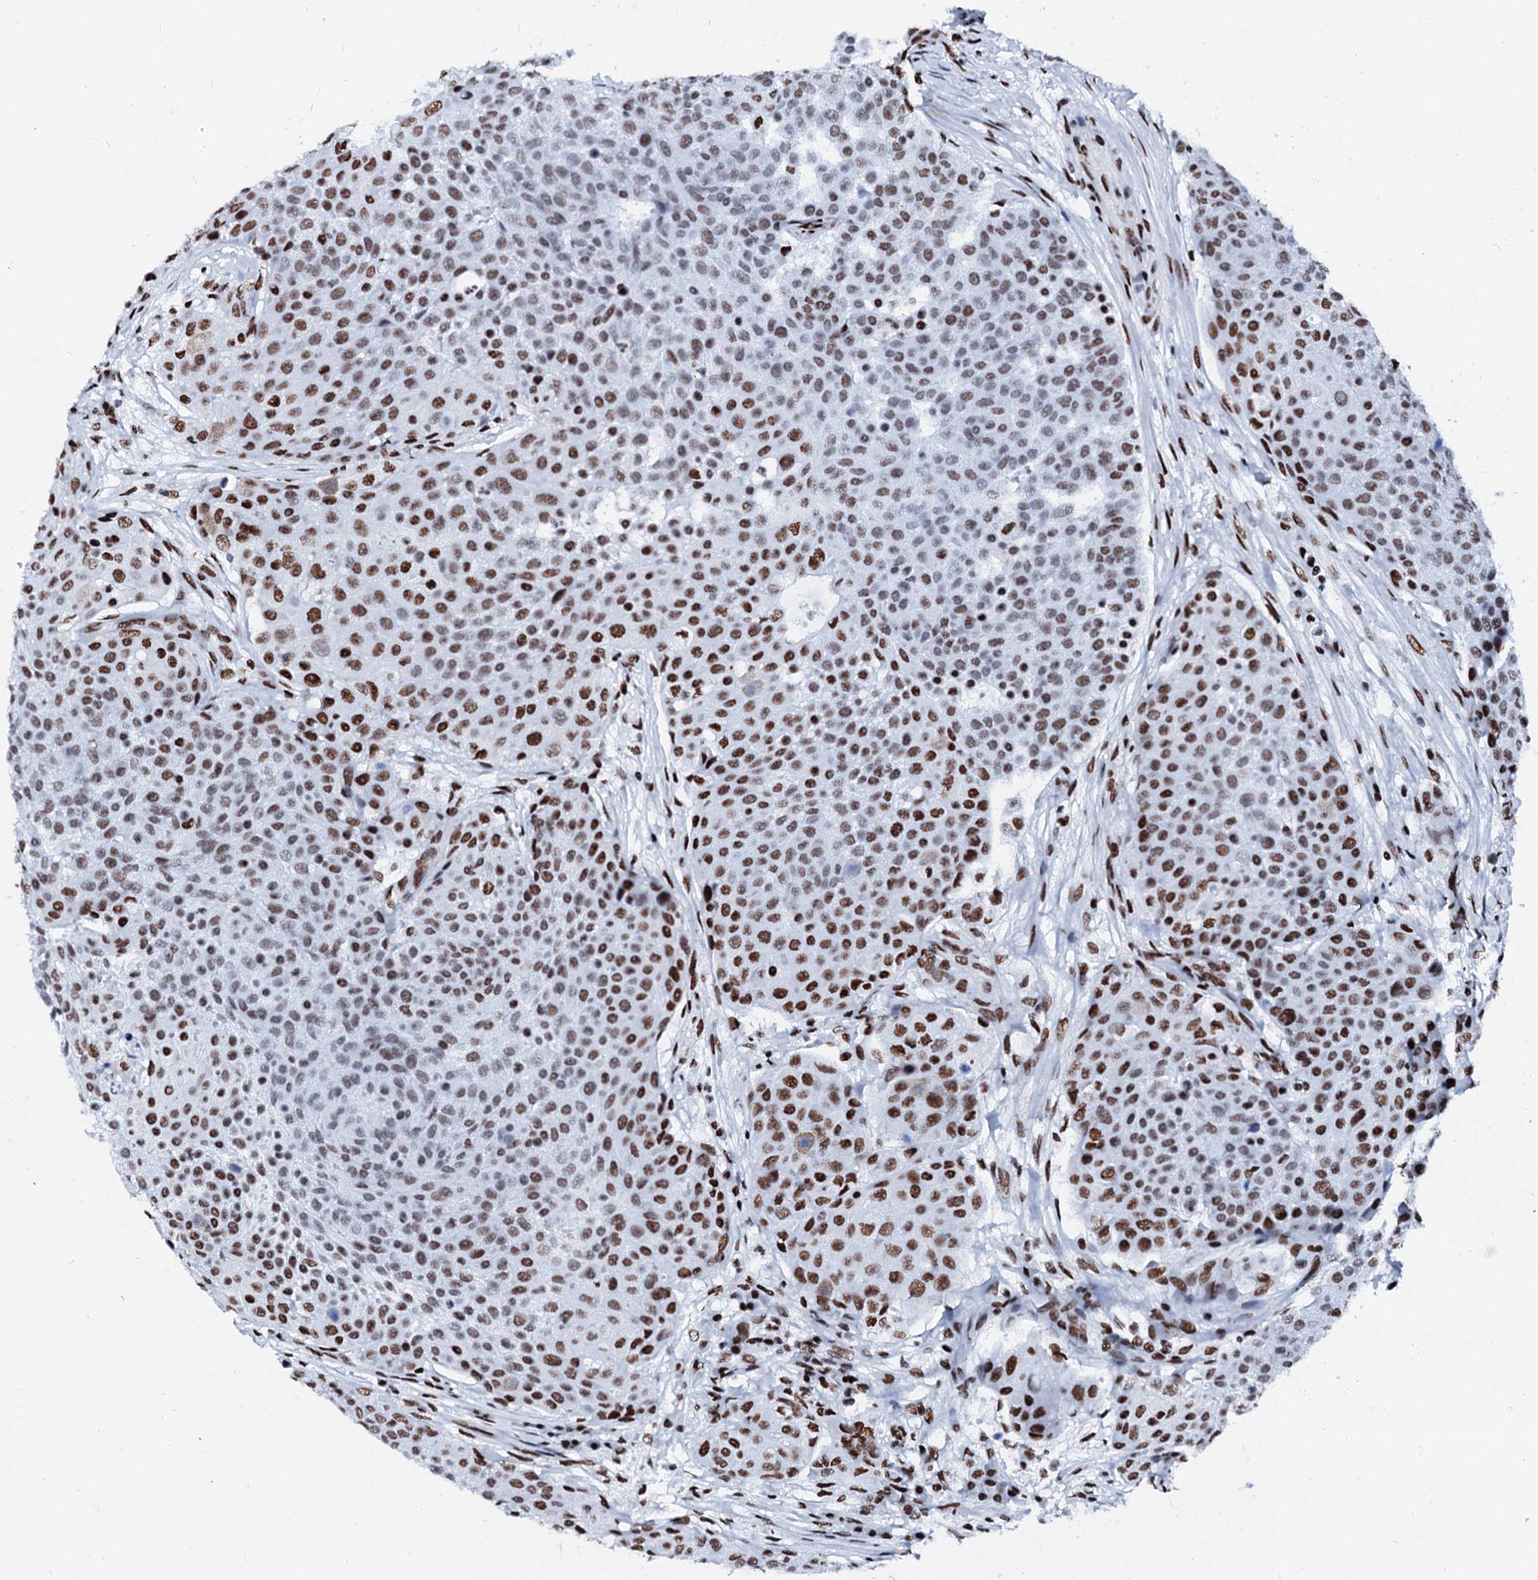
{"staining": {"intensity": "moderate", "quantity": ">75%", "location": "nuclear"}, "tissue": "urothelial cancer", "cell_type": "Tumor cells", "image_type": "cancer", "snomed": [{"axis": "morphology", "description": "Urothelial carcinoma, High grade"}, {"axis": "topography", "description": "Urinary bladder"}], "caption": "Tumor cells reveal medium levels of moderate nuclear staining in approximately >75% of cells in human urothelial cancer.", "gene": "RALY", "patient": {"sex": "female", "age": 63}}